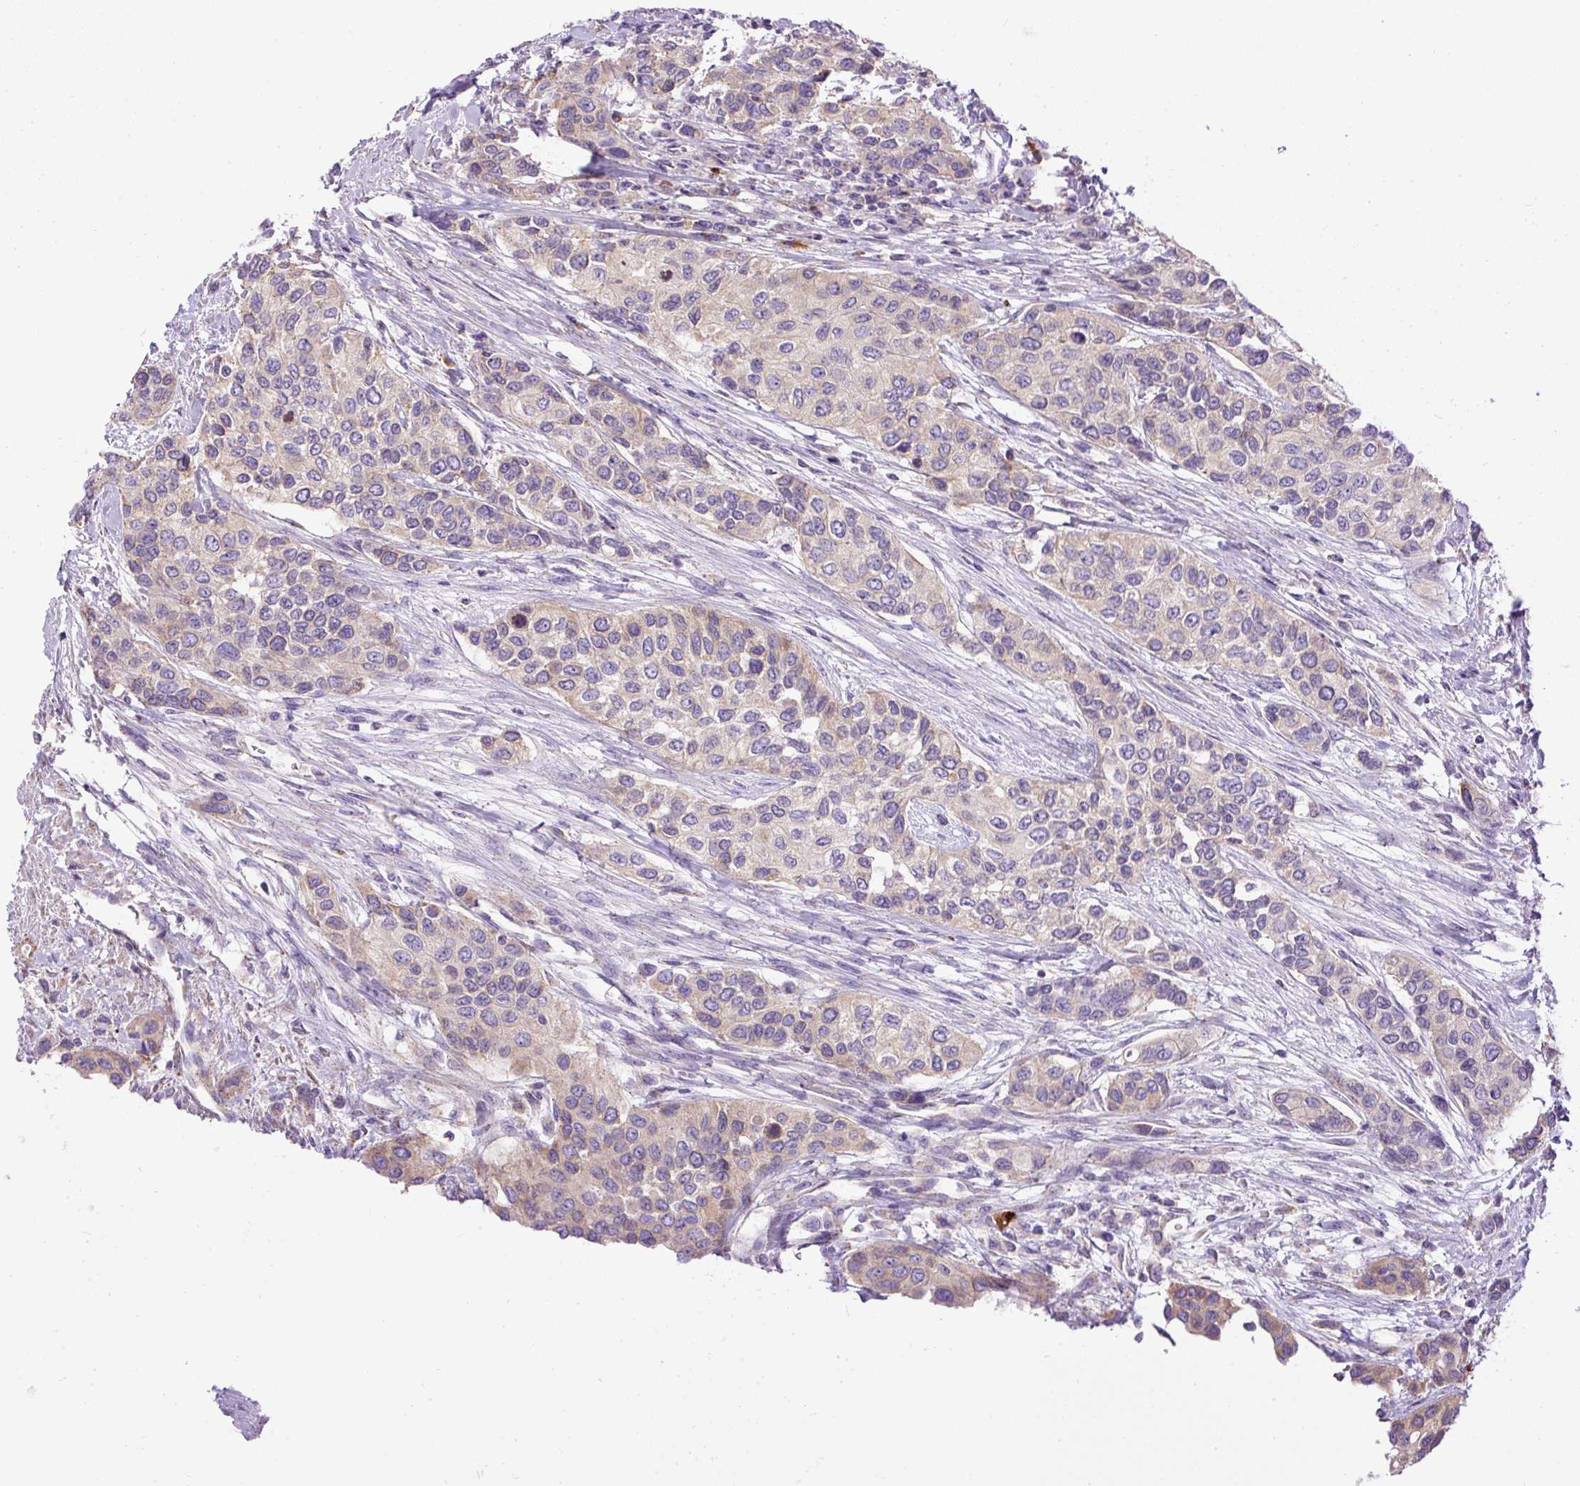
{"staining": {"intensity": "weak", "quantity": "<25%", "location": "cytoplasmic/membranous"}, "tissue": "urothelial cancer", "cell_type": "Tumor cells", "image_type": "cancer", "snomed": [{"axis": "morphology", "description": "Normal tissue, NOS"}, {"axis": "morphology", "description": "Urothelial carcinoma, High grade"}, {"axis": "topography", "description": "Vascular tissue"}, {"axis": "topography", "description": "Urinary bladder"}], "caption": "Tumor cells are negative for brown protein staining in urothelial carcinoma (high-grade).", "gene": "CFAP47", "patient": {"sex": "female", "age": 56}}